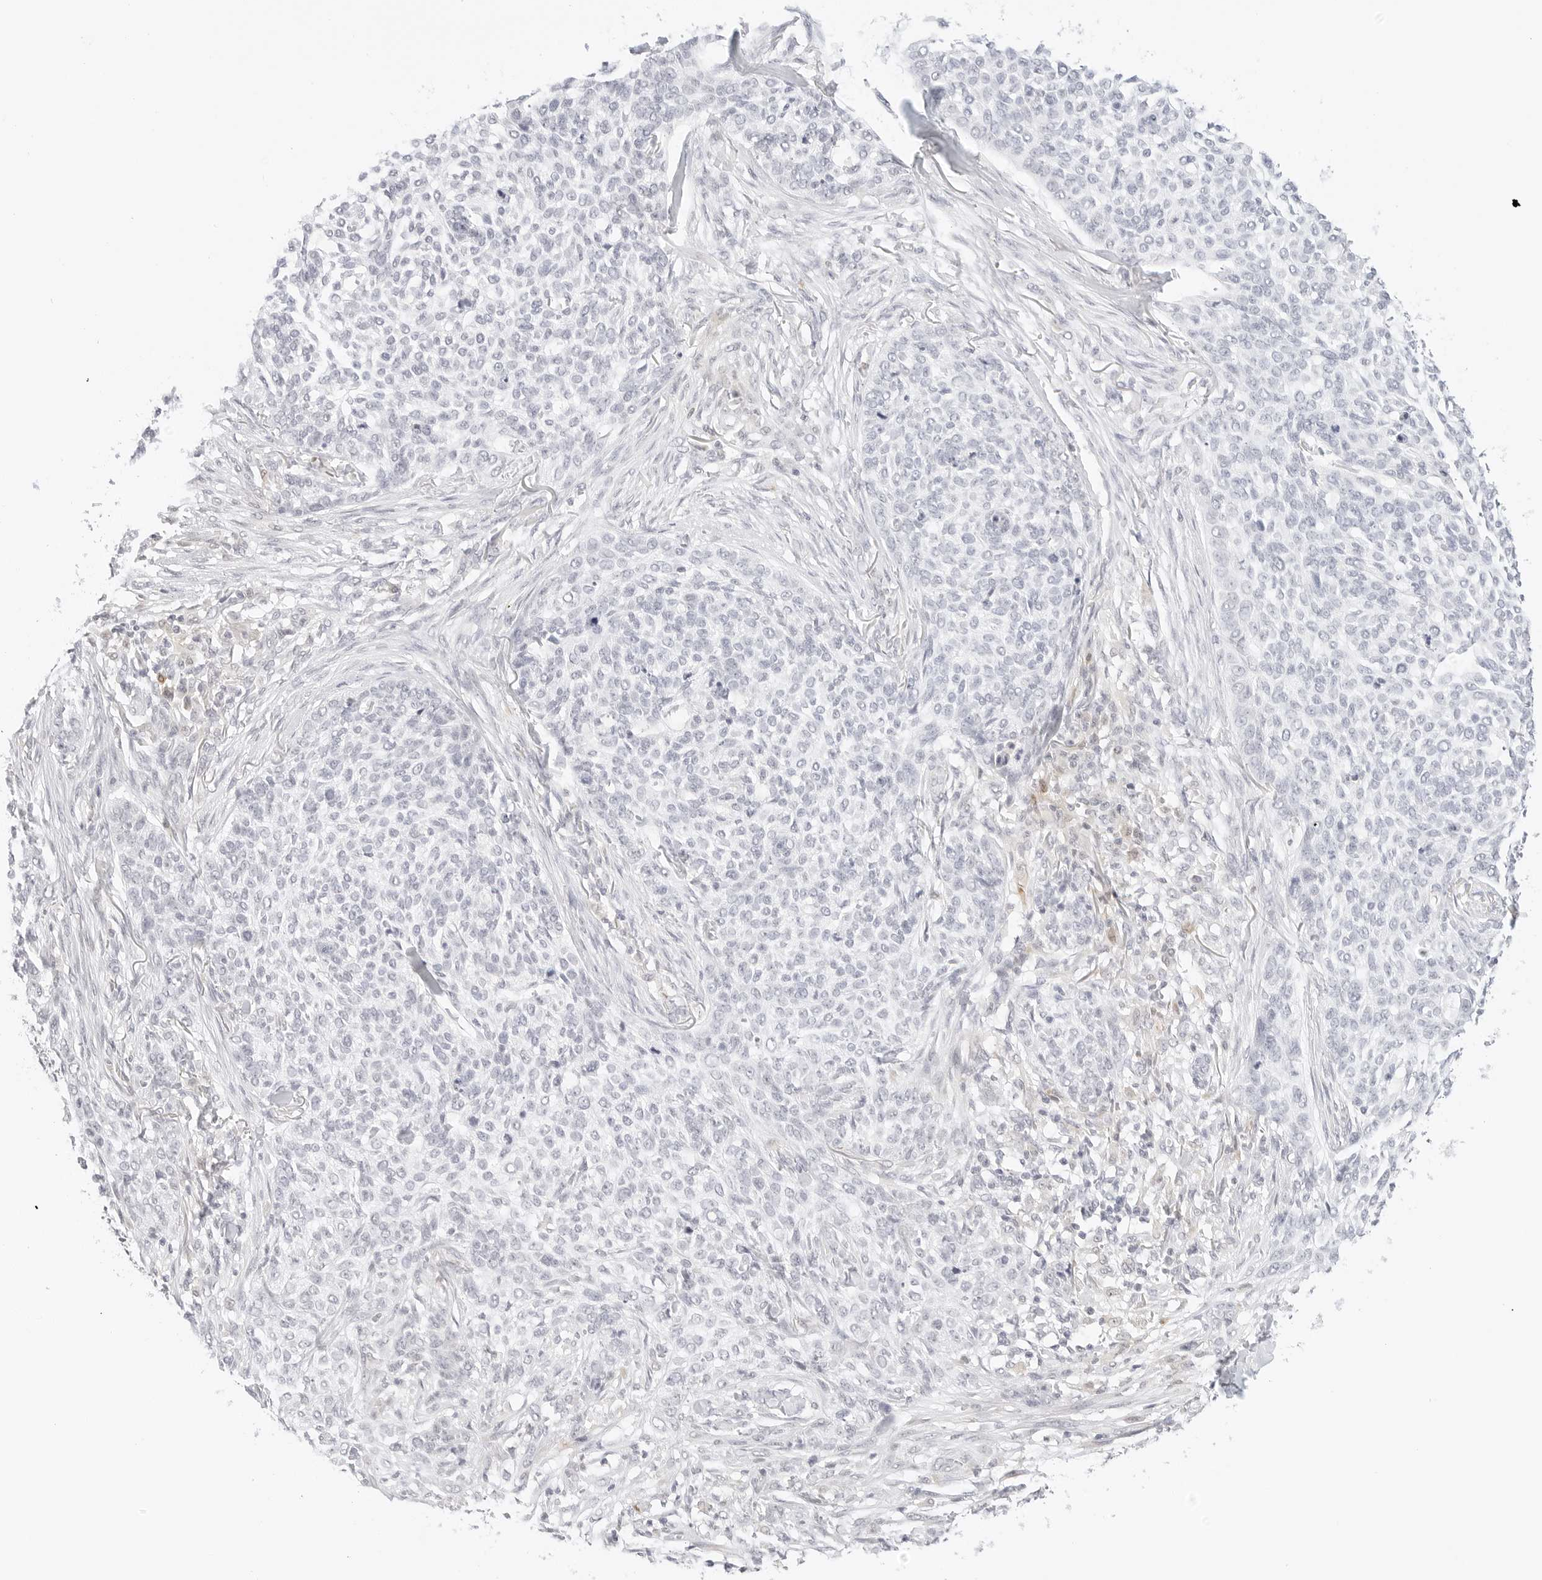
{"staining": {"intensity": "negative", "quantity": "none", "location": "none"}, "tissue": "skin cancer", "cell_type": "Tumor cells", "image_type": "cancer", "snomed": [{"axis": "morphology", "description": "Basal cell carcinoma"}, {"axis": "topography", "description": "Skin"}], "caption": "High magnification brightfield microscopy of skin cancer stained with DAB (3,3'-diaminobenzidine) (brown) and counterstained with hematoxylin (blue): tumor cells show no significant staining.", "gene": "XKR4", "patient": {"sex": "female", "age": 64}}